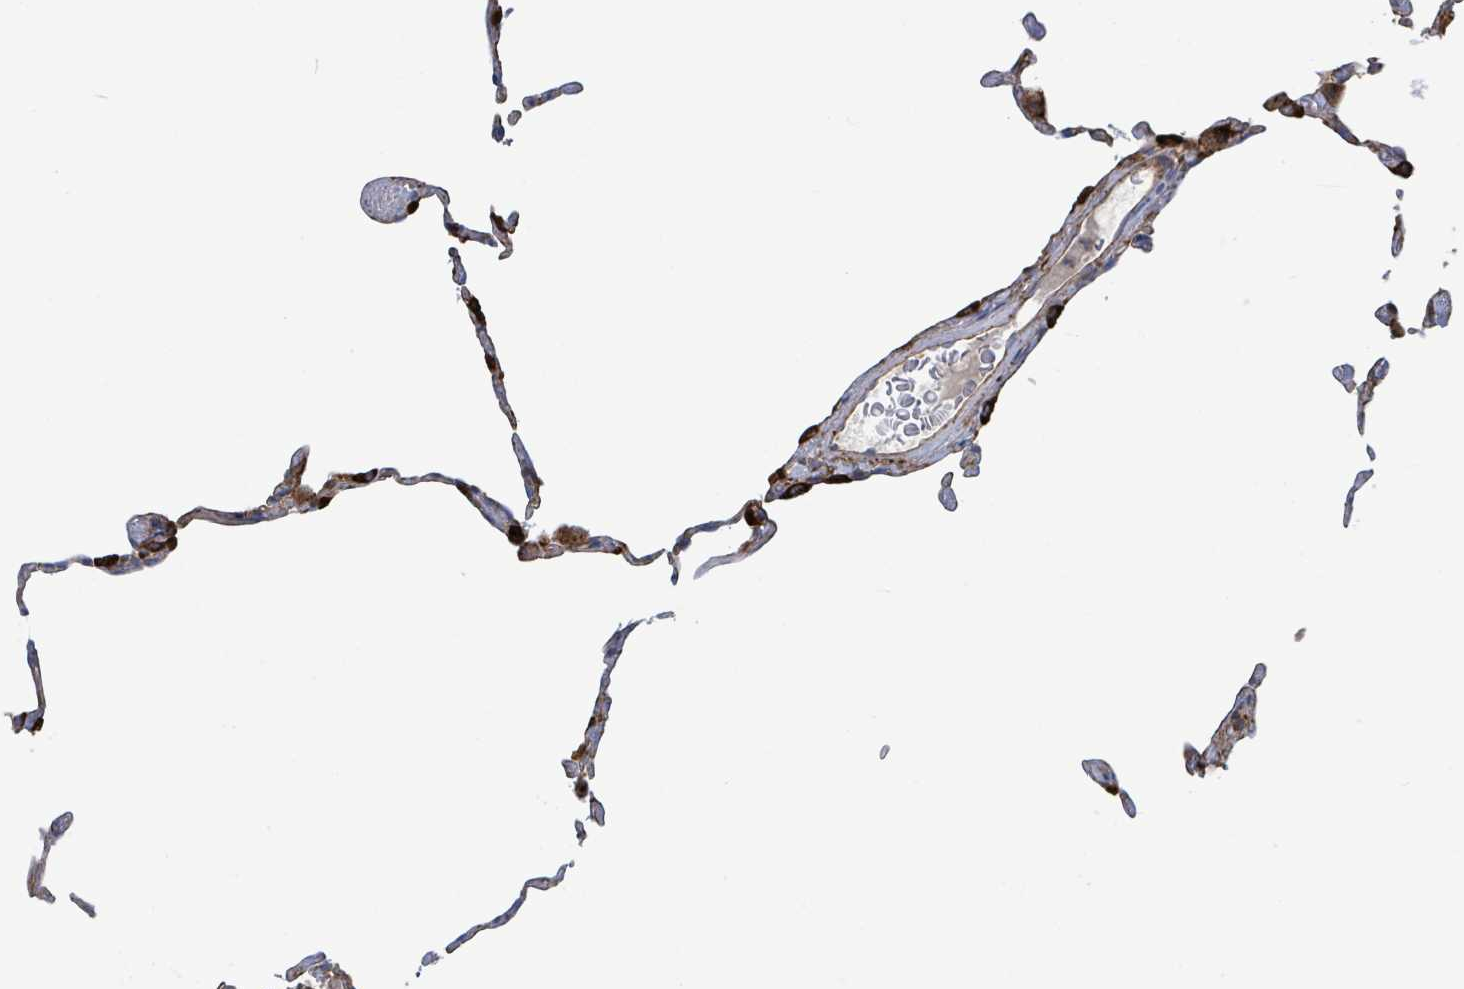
{"staining": {"intensity": "strong", "quantity": "<25%", "location": "cytoplasmic/membranous"}, "tissue": "lung", "cell_type": "Alveolar cells", "image_type": "normal", "snomed": [{"axis": "morphology", "description": "Normal tissue, NOS"}, {"axis": "topography", "description": "Lung"}], "caption": "The micrograph exhibits a brown stain indicating the presence of a protein in the cytoplasmic/membranous of alveolar cells in lung. Immunohistochemistry (ihc) stains the protein of interest in brown and the nuclei are stained blue.", "gene": "EGFL7", "patient": {"sex": "female", "age": 57}}